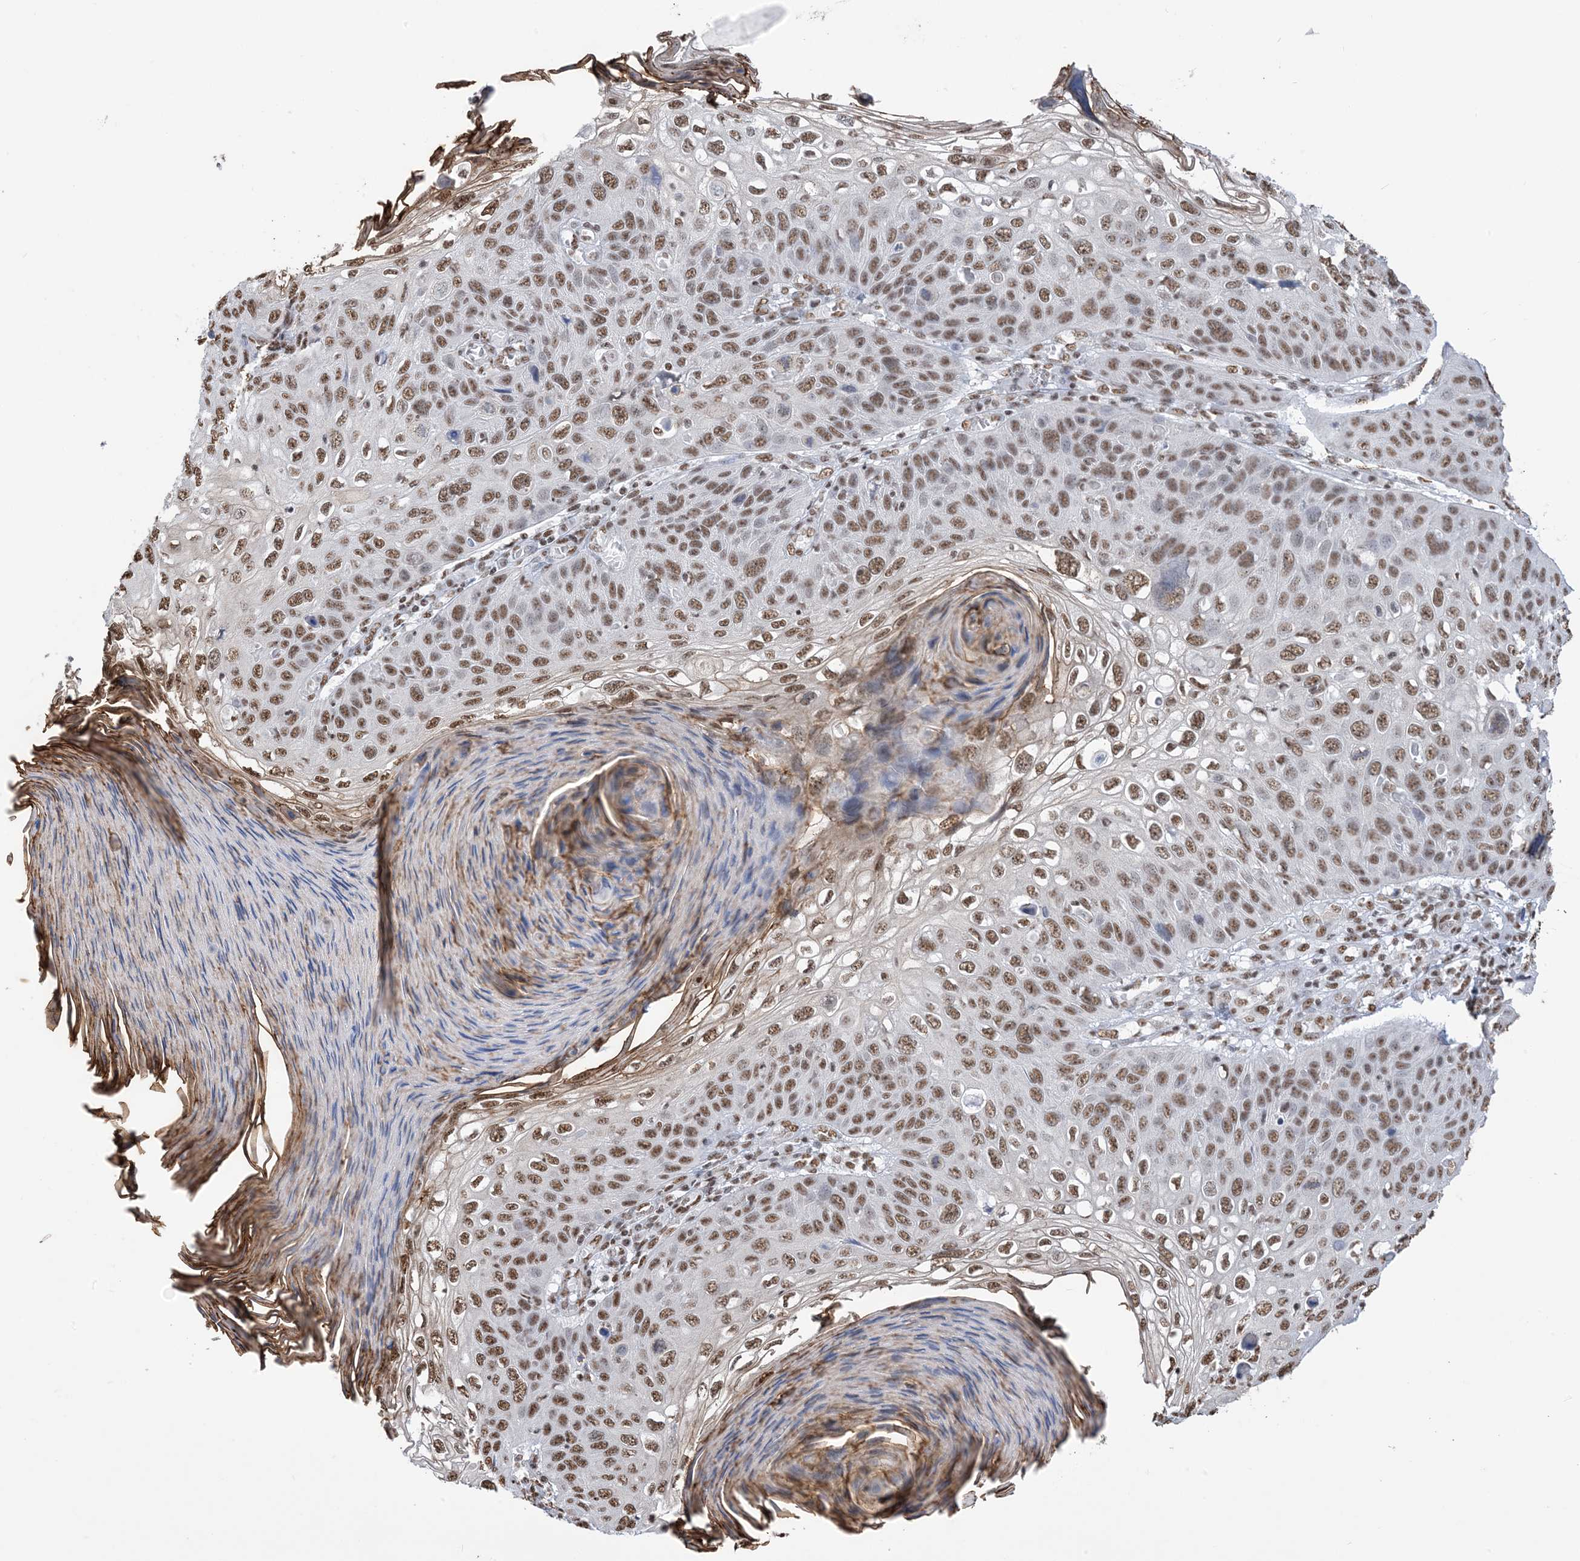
{"staining": {"intensity": "moderate", "quantity": ">75%", "location": "nuclear"}, "tissue": "skin cancer", "cell_type": "Tumor cells", "image_type": "cancer", "snomed": [{"axis": "morphology", "description": "Squamous cell carcinoma, NOS"}, {"axis": "topography", "description": "Skin"}], "caption": "Protein staining of skin cancer (squamous cell carcinoma) tissue exhibits moderate nuclear expression in about >75% of tumor cells.", "gene": "ZNF792", "patient": {"sex": "female", "age": 90}}